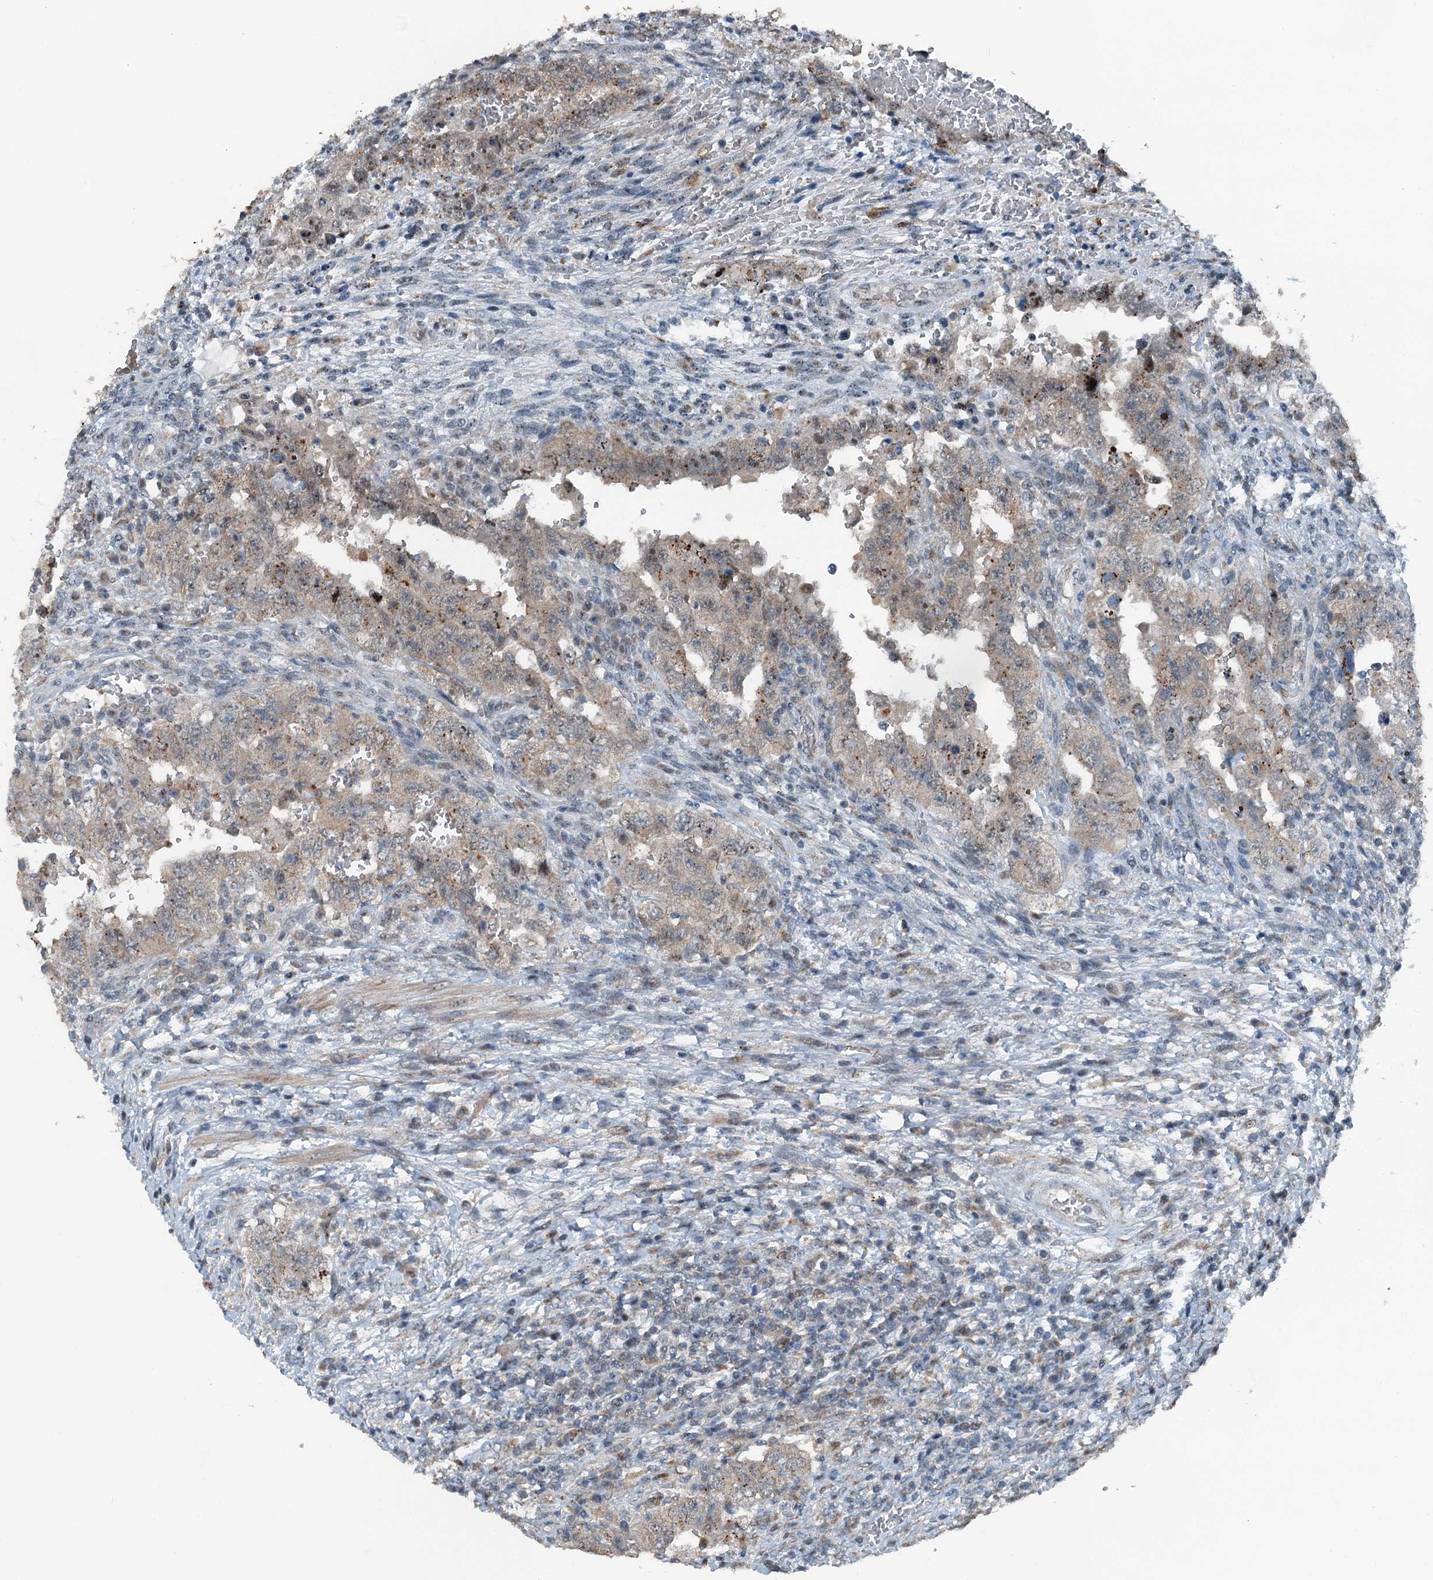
{"staining": {"intensity": "weak", "quantity": ">75%", "location": "cytoplasmic/membranous"}, "tissue": "testis cancer", "cell_type": "Tumor cells", "image_type": "cancer", "snomed": [{"axis": "morphology", "description": "Carcinoma, Embryonal, NOS"}, {"axis": "topography", "description": "Testis"}], "caption": "A photomicrograph of human testis cancer (embryonal carcinoma) stained for a protein shows weak cytoplasmic/membranous brown staining in tumor cells.", "gene": "BMERB1", "patient": {"sex": "male", "age": 26}}